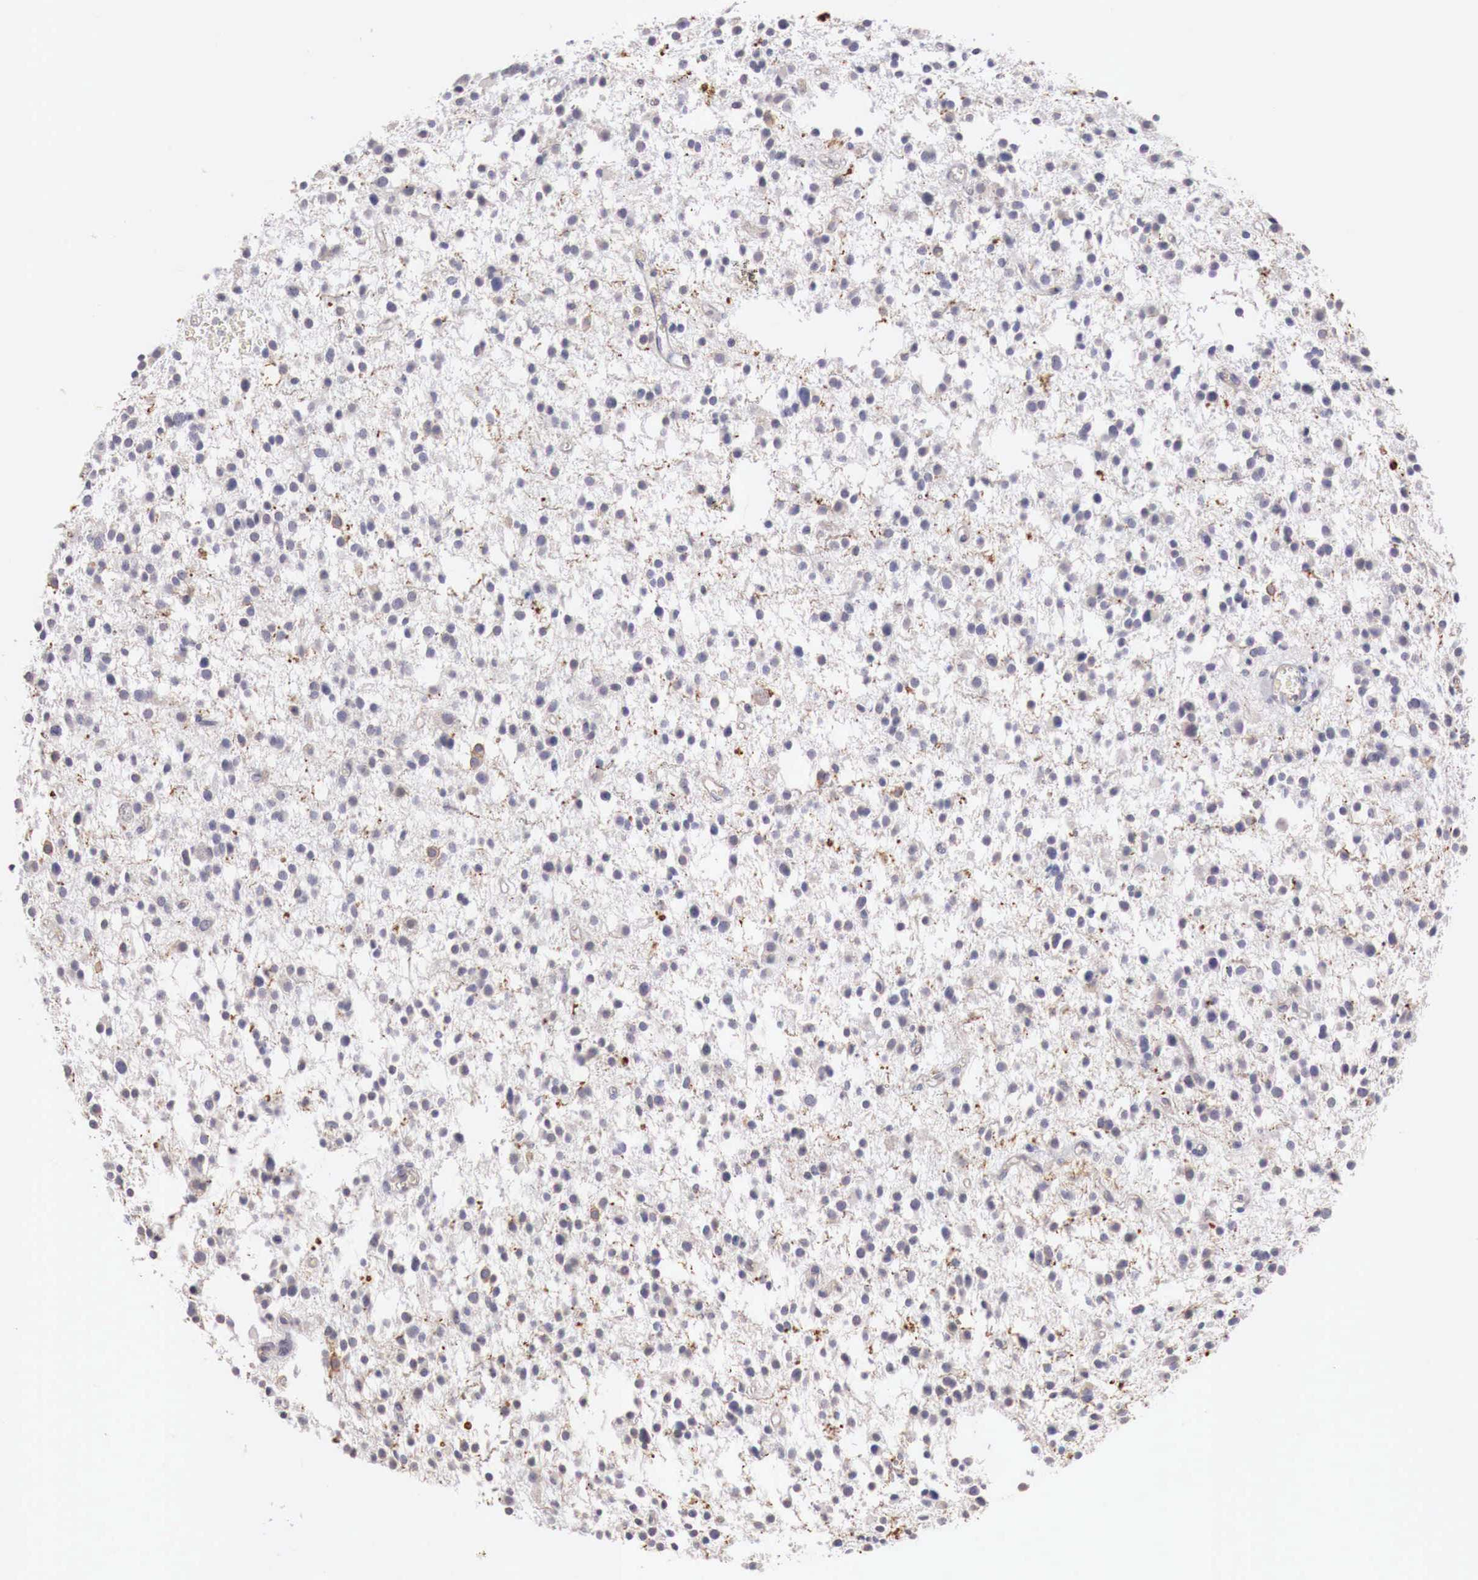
{"staining": {"intensity": "negative", "quantity": "none", "location": "none"}, "tissue": "glioma", "cell_type": "Tumor cells", "image_type": "cancer", "snomed": [{"axis": "morphology", "description": "Glioma, malignant, Low grade"}, {"axis": "topography", "description": "Brain"}], "caption": "A histopathology image of glioma stained for a protein shows no brown staining in tumor cells.", "gene": "TRIM13", "patient": {"sex": "female", "age": 36}}